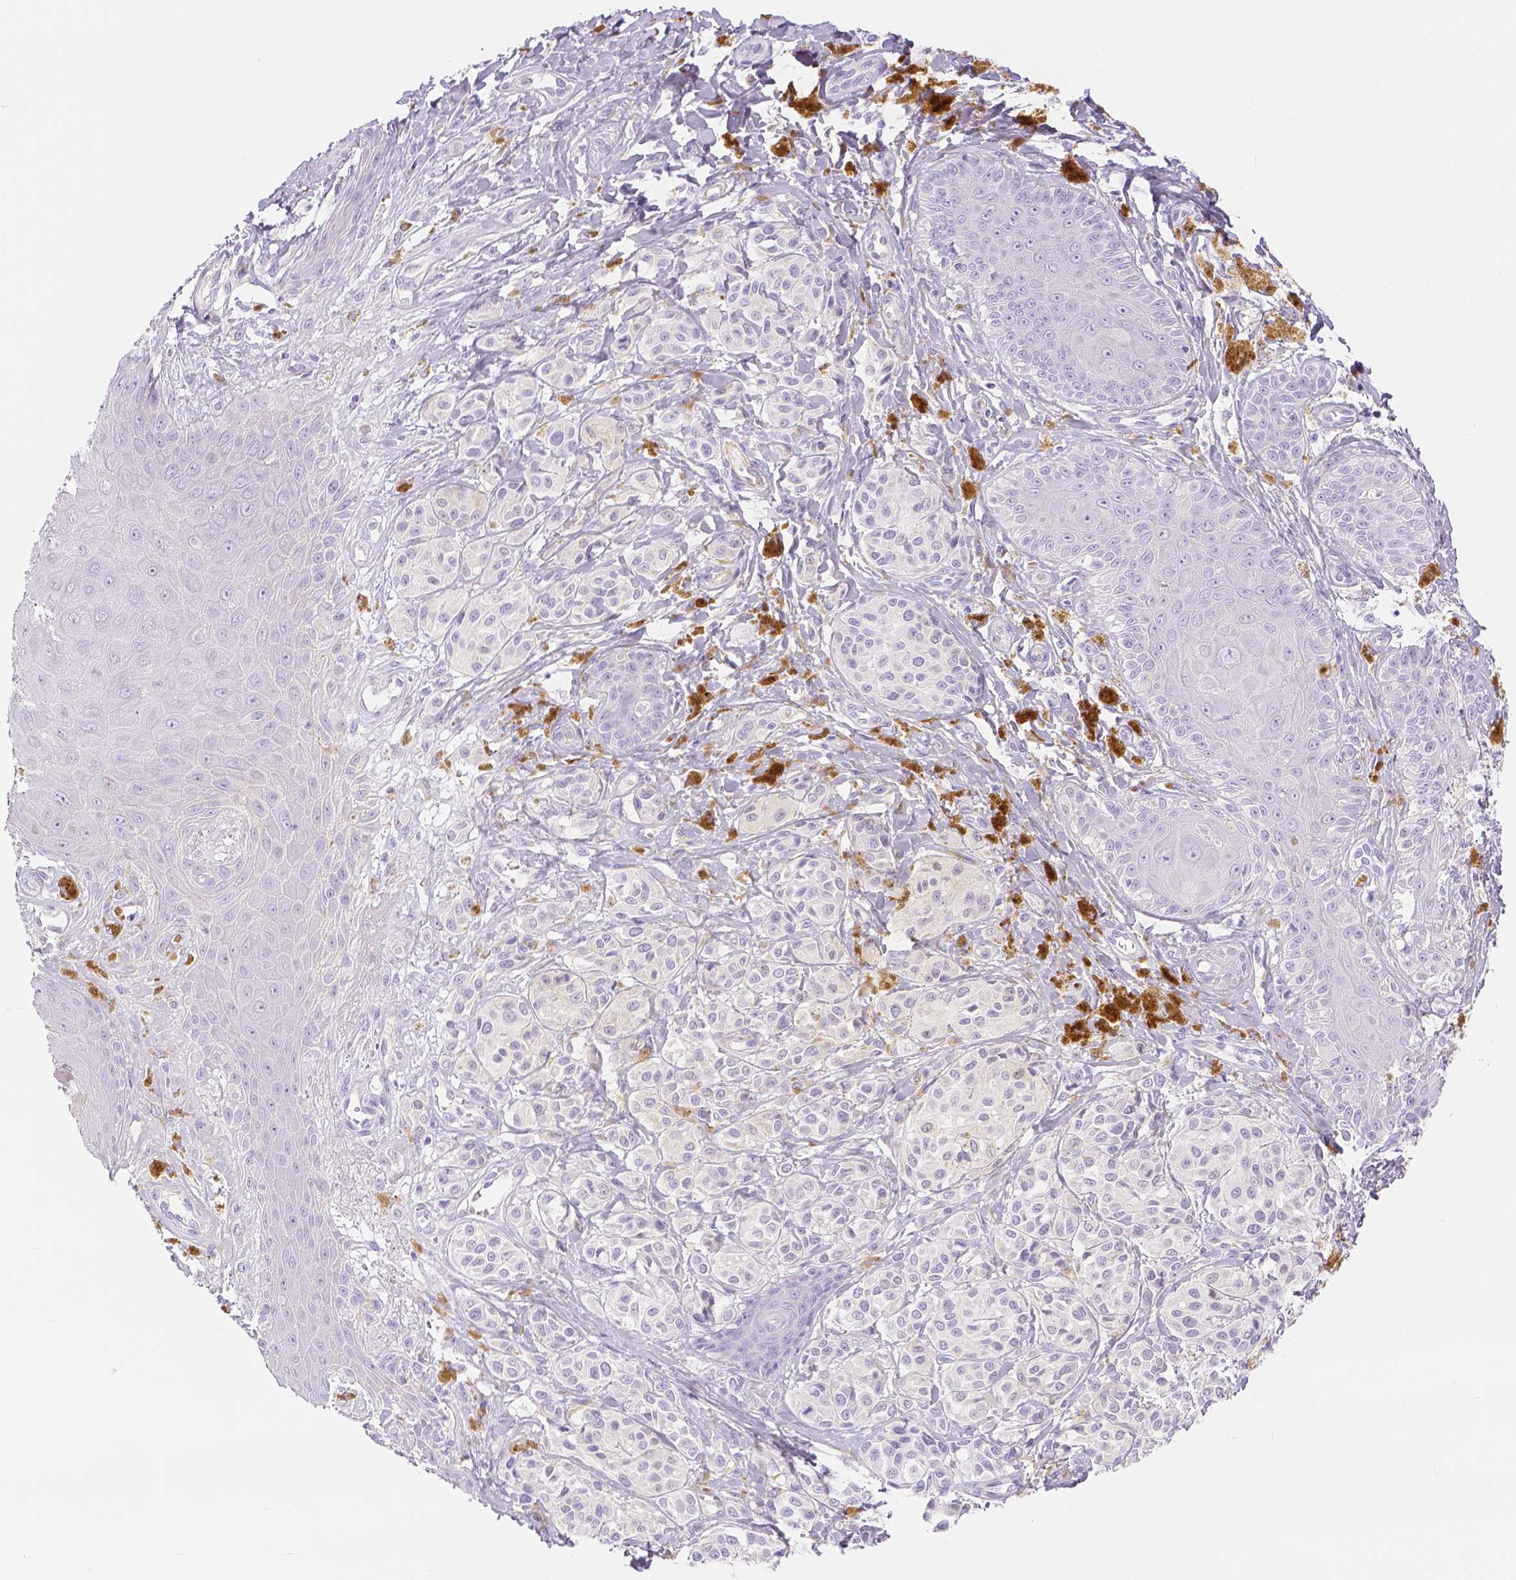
{"staining": {"intensity": "negative", "quantity": "none", "location": "none"}, "tissue": "melanoma", "cell_type": "Tumor cells", "image_type": "cancer", "snomed": [{"axis": "morphology", "description": "Malignant melanoma, NOS"}, {"axis": "topography", "description": "Skin"}], "caption": "This photomicrograph is of malignant melanoma stained with immunohistochemistry to label a protein in brown with the nuclei are counter-stained blue. There is no positivity in tumor cells.", "gene": "SLC27A5", "patient": {"sex": "female", "age": 80}}